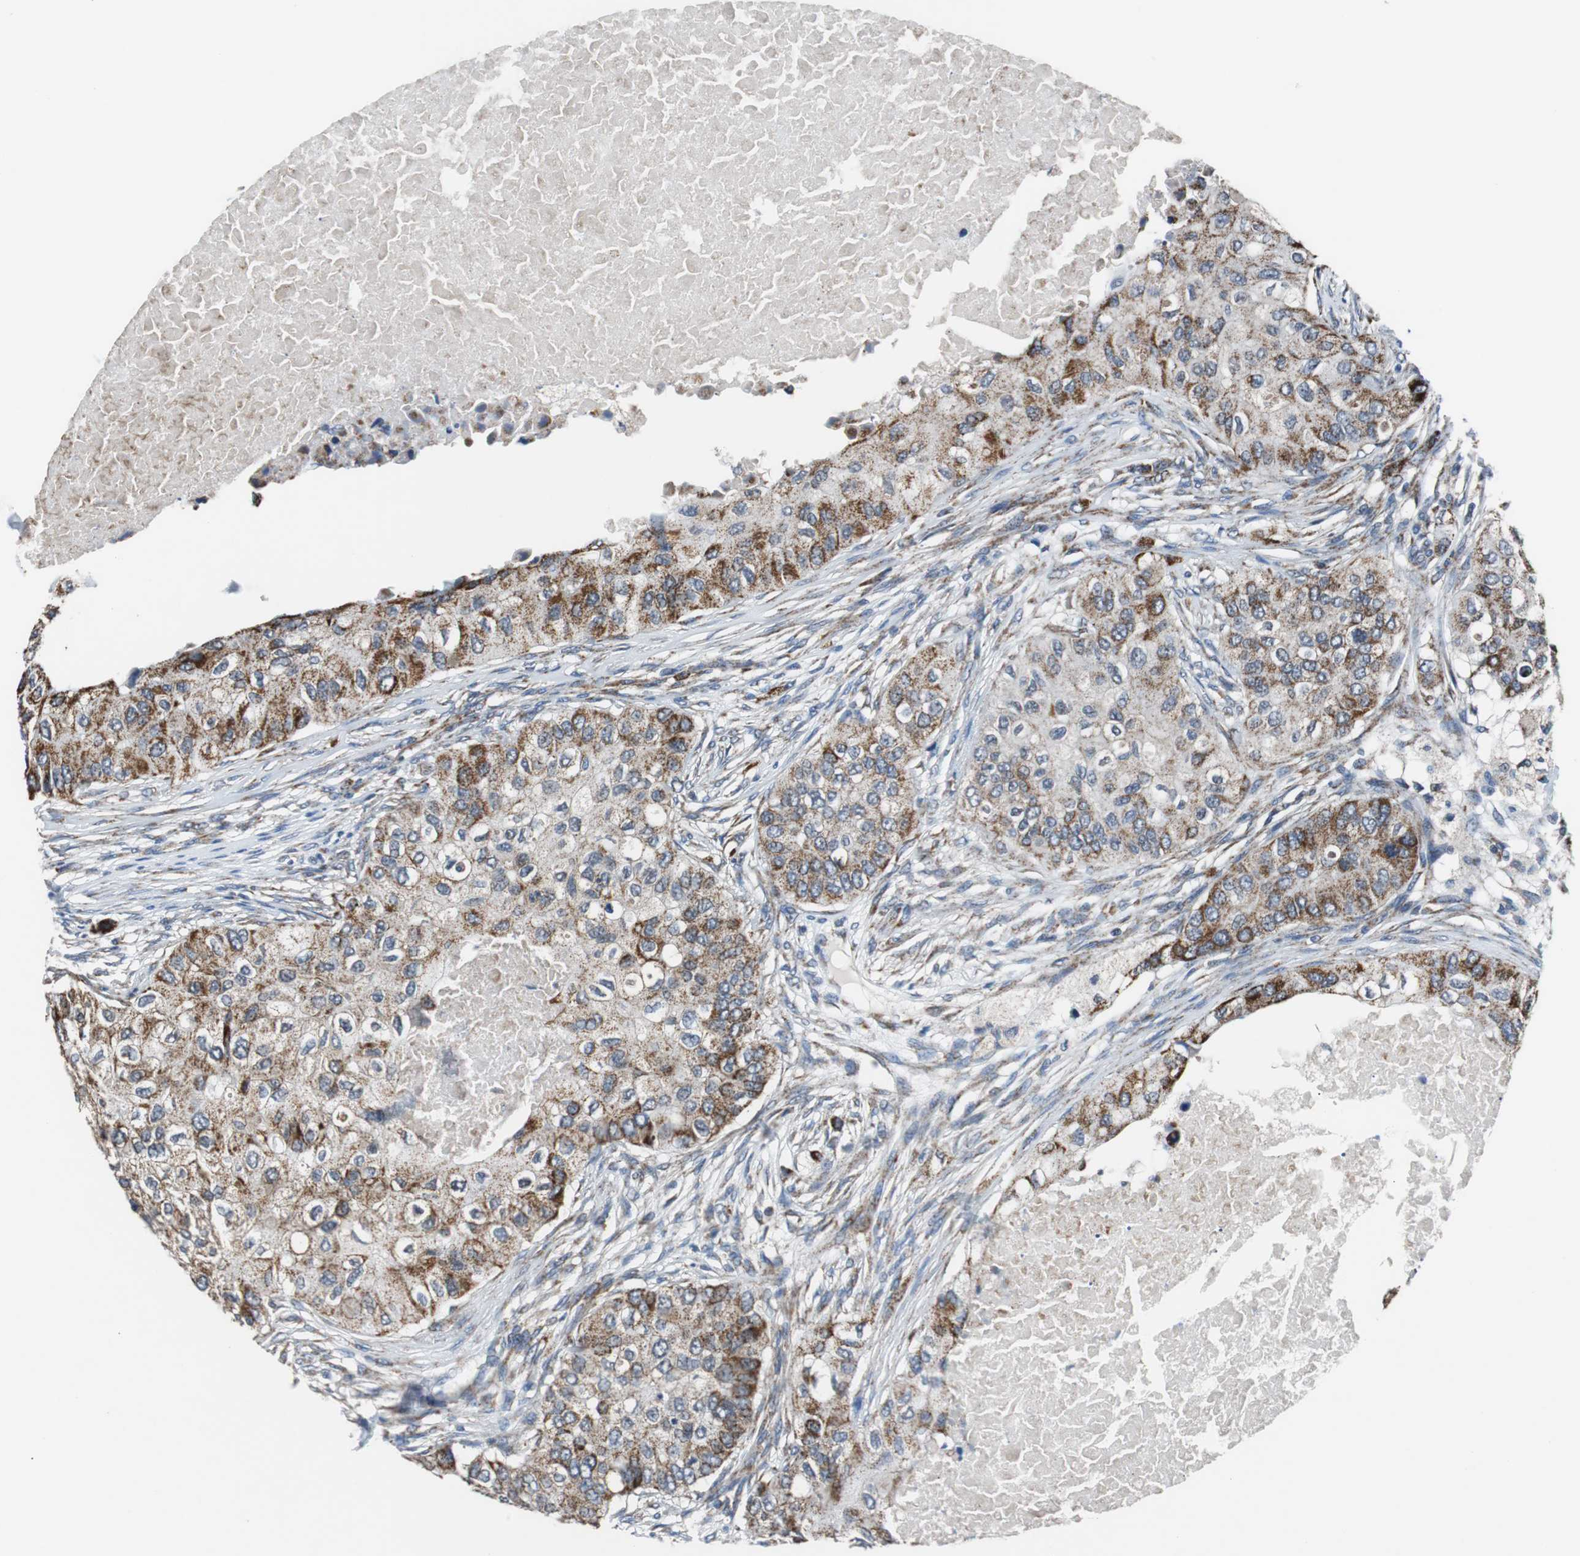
{"staining": {"intensity": "strong", "quantity": ">75%", "location": "cytoplasmic/membranous"}, "tissue": "breast cancer", "cell_type": "Tumor cells", "image_type": "cancer", "snomed": [{"axis": "morphology", "description": "Normal tissue, NOS"}, {"axis": "morphology", "description": "Duct carcinoma"}, {"axis": "topography", "description": "Breast"}], "caption": "Breast intraductal carcinoma stained with a brown dye demonstrates strong cytoplasmic/membranous positive positivity in about >75% of tumor cells.", "gene": "PITRM1", "patient": {"sex": "female", "age": 49}}